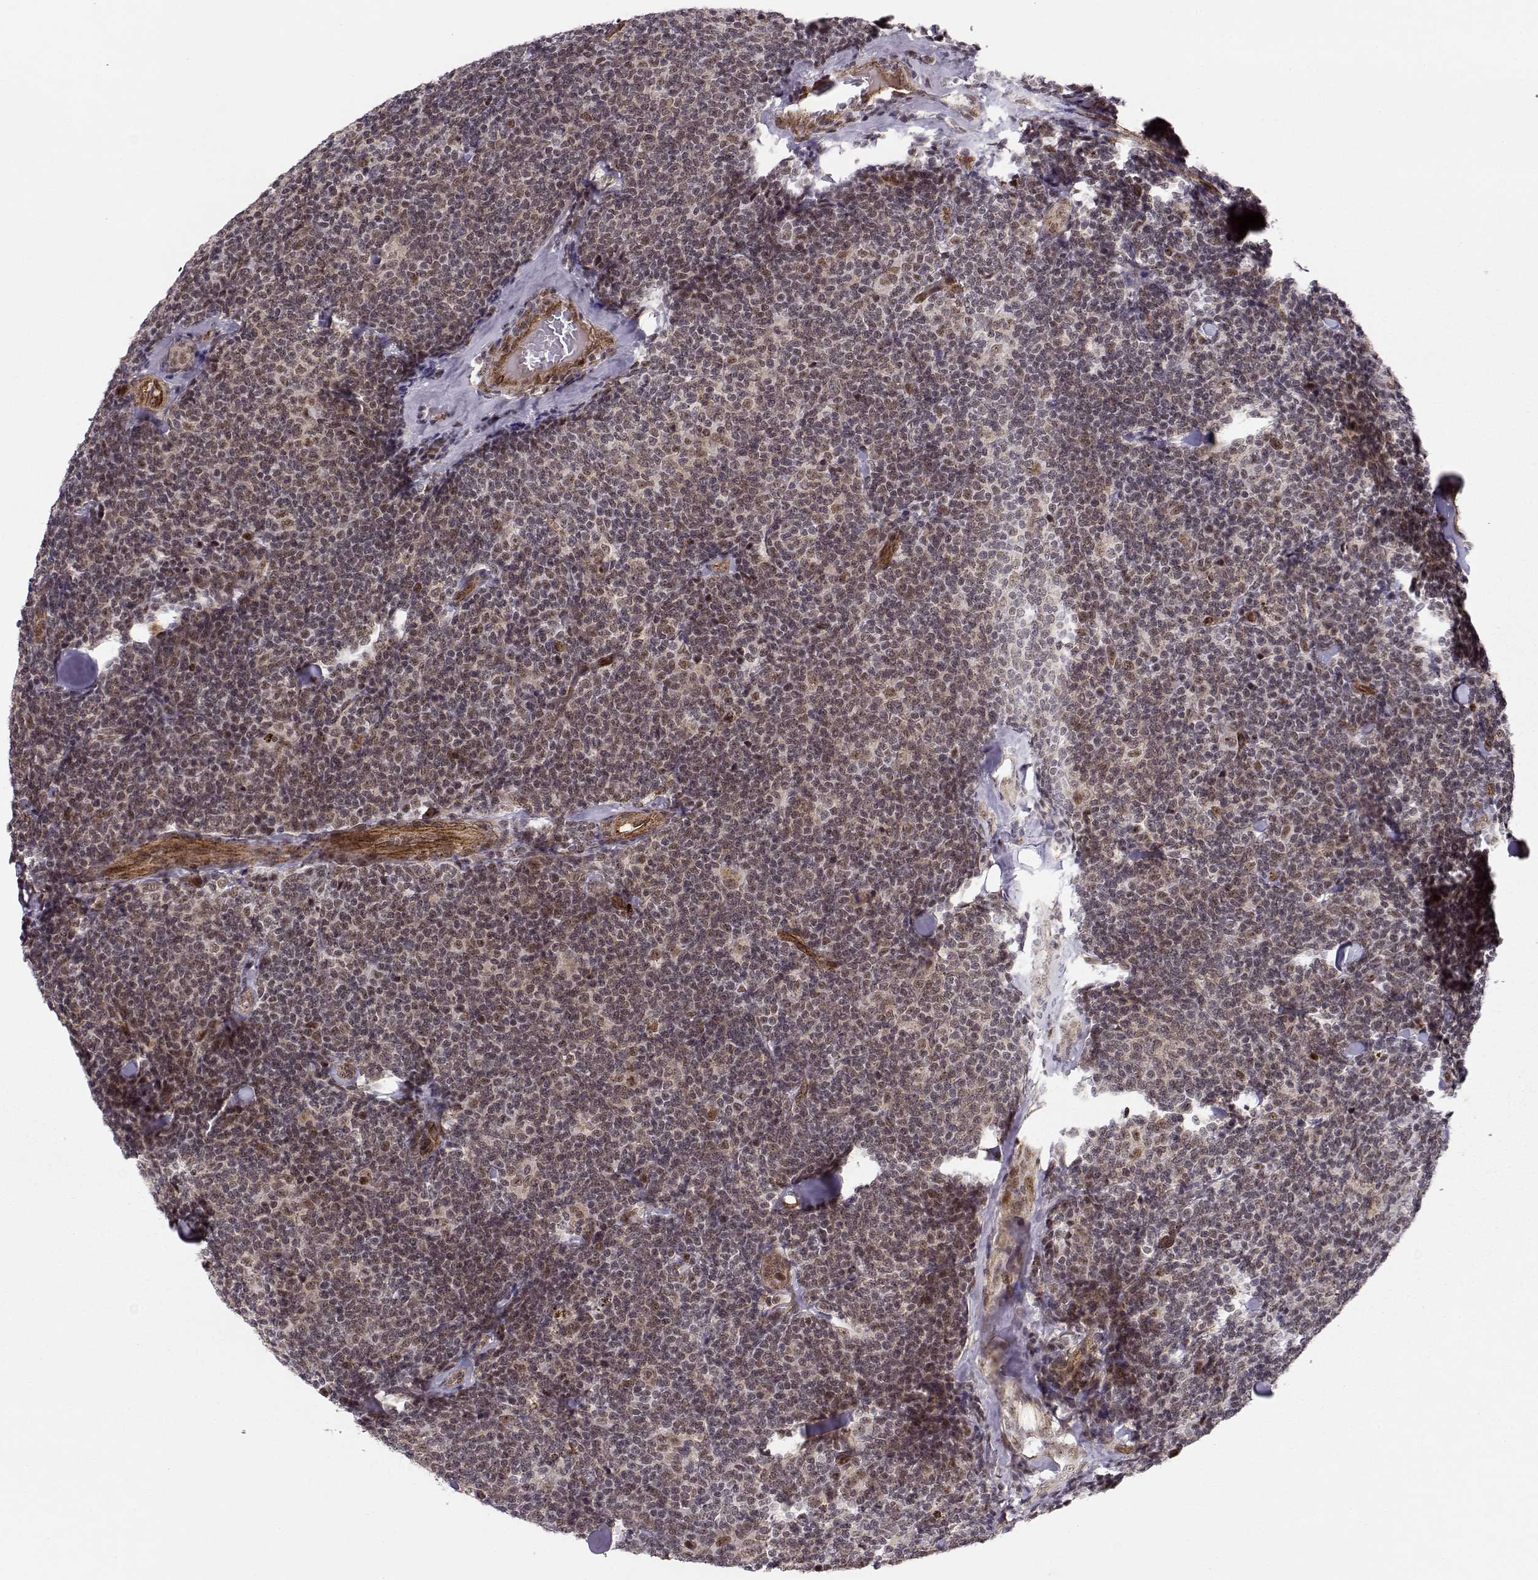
{"staining": {"intensity": "weak", "quantity": "25%-75%", "location": "cytoplasmic/membranous,nuclear"}, "tissue": "lymphoma", "cell_type": "Tumor cells", "image_type": "cancer", "snomed": [{"axis": "morphology", "description": "Malignant lymphoma, non-Hodgkin's type, Low grade"}, {"axis": "topography", "description": "Lymph node"}], "caption": "Protein analysis of lymphoma tissue shows weak cytoplasmic/membranous and nuclear positivity in approximately 25%-75% of tumor cells.", "gene": "CIR1", "patient": {"sex": "female", "age": 56}}